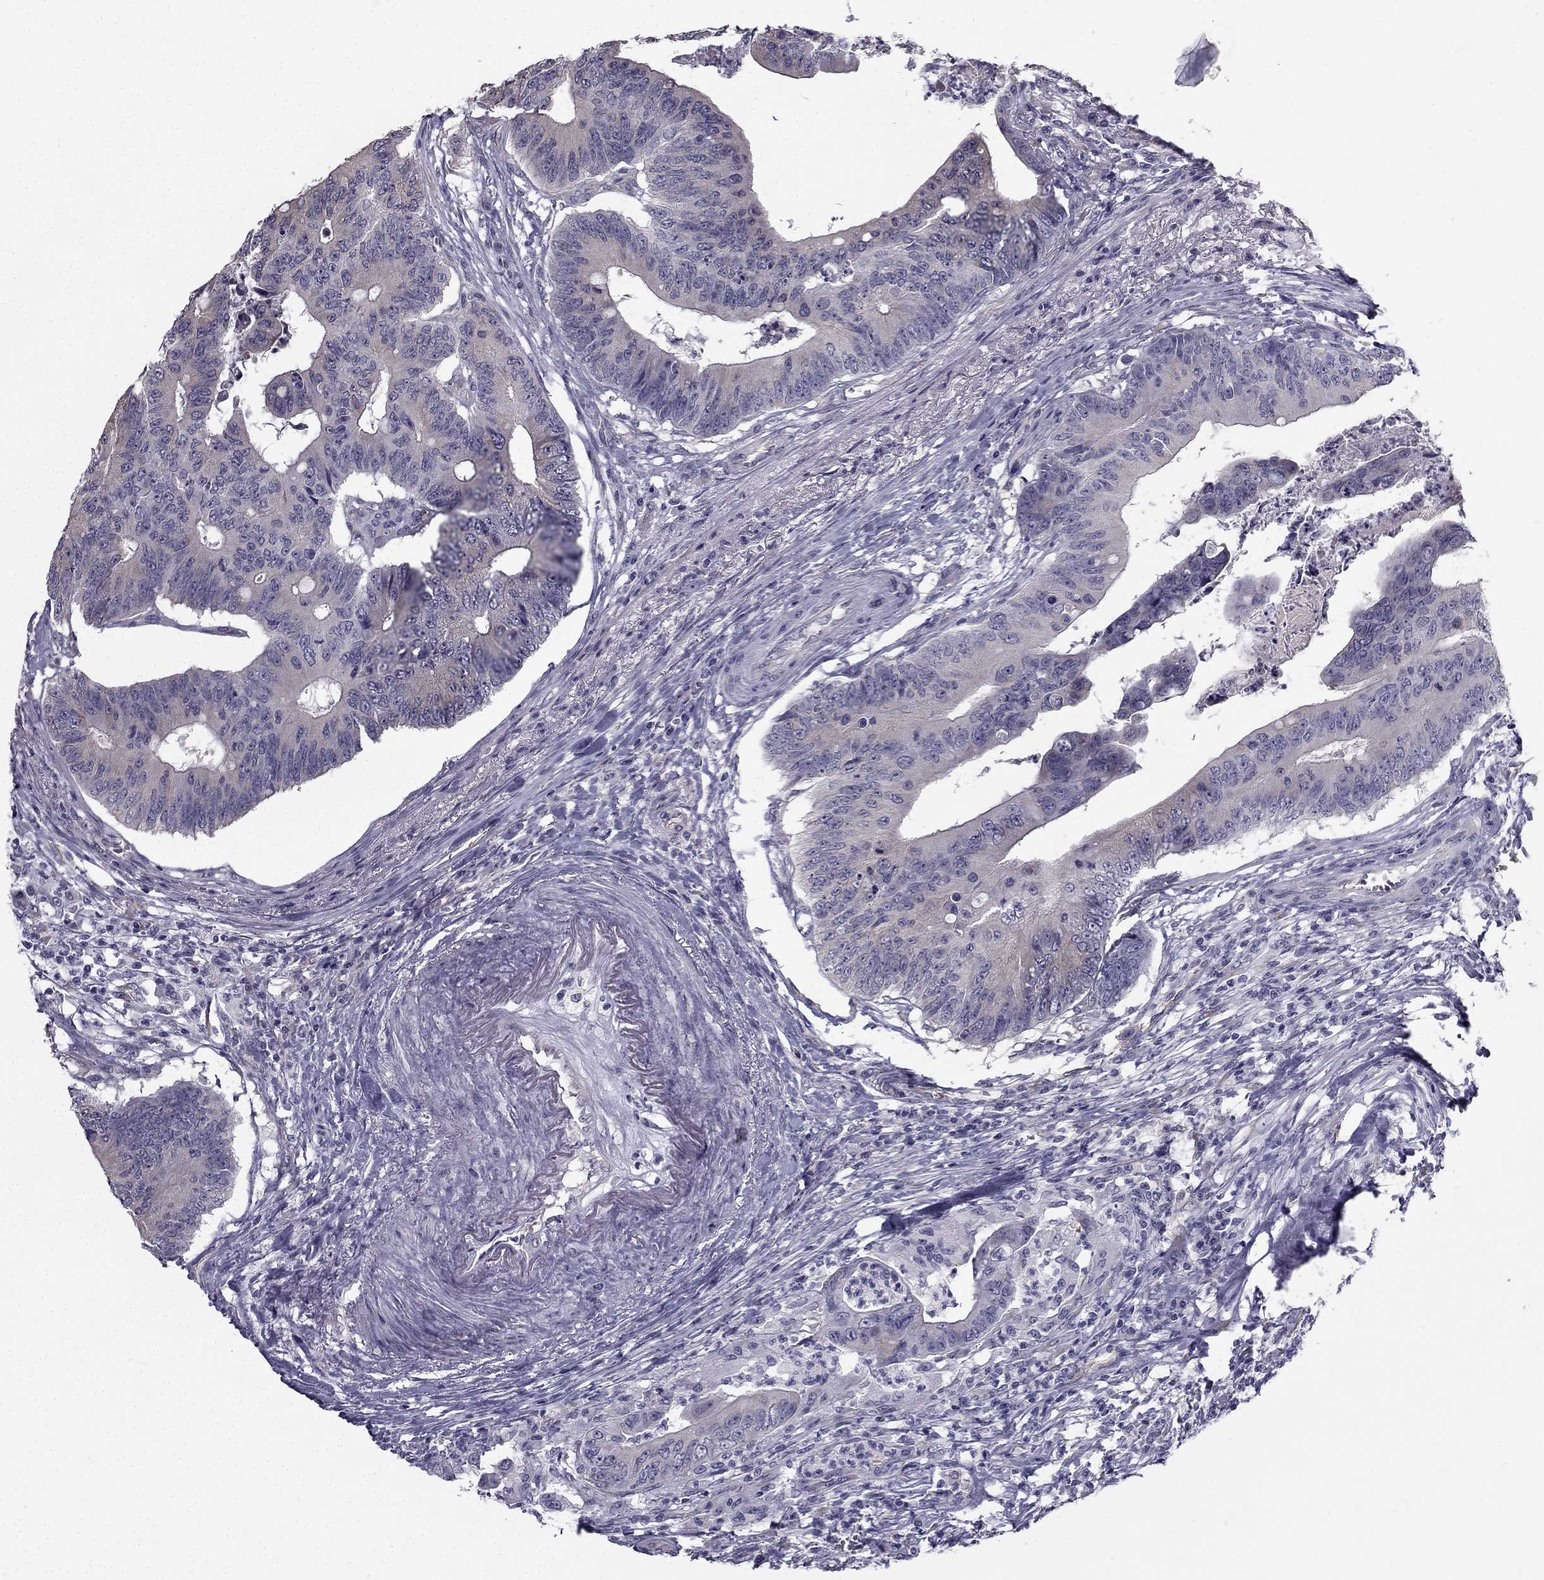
{"staining": {"intensity": "negative", "quantity": "none", "location": "none"}, "tissue": "colorectal cancer", "cell_type": "Tumor cells", "image_type": "cancer", "snomed": [{"axis": "morphology", "description": "Adenocarcinoma, NOS"}, {"axis": "topography", "description": "Colon"}], "caption": "IHC histopathology image of neoplastic tissue: human colorectal adenocarcinoma stained with DAB demonstrates no significant protein expression in tumor cells. (Immunohistochemistry, brightfield microscopy, high magnification).", "gene": "CCDC40", "patient": {"sex": "male", "age": 84}}